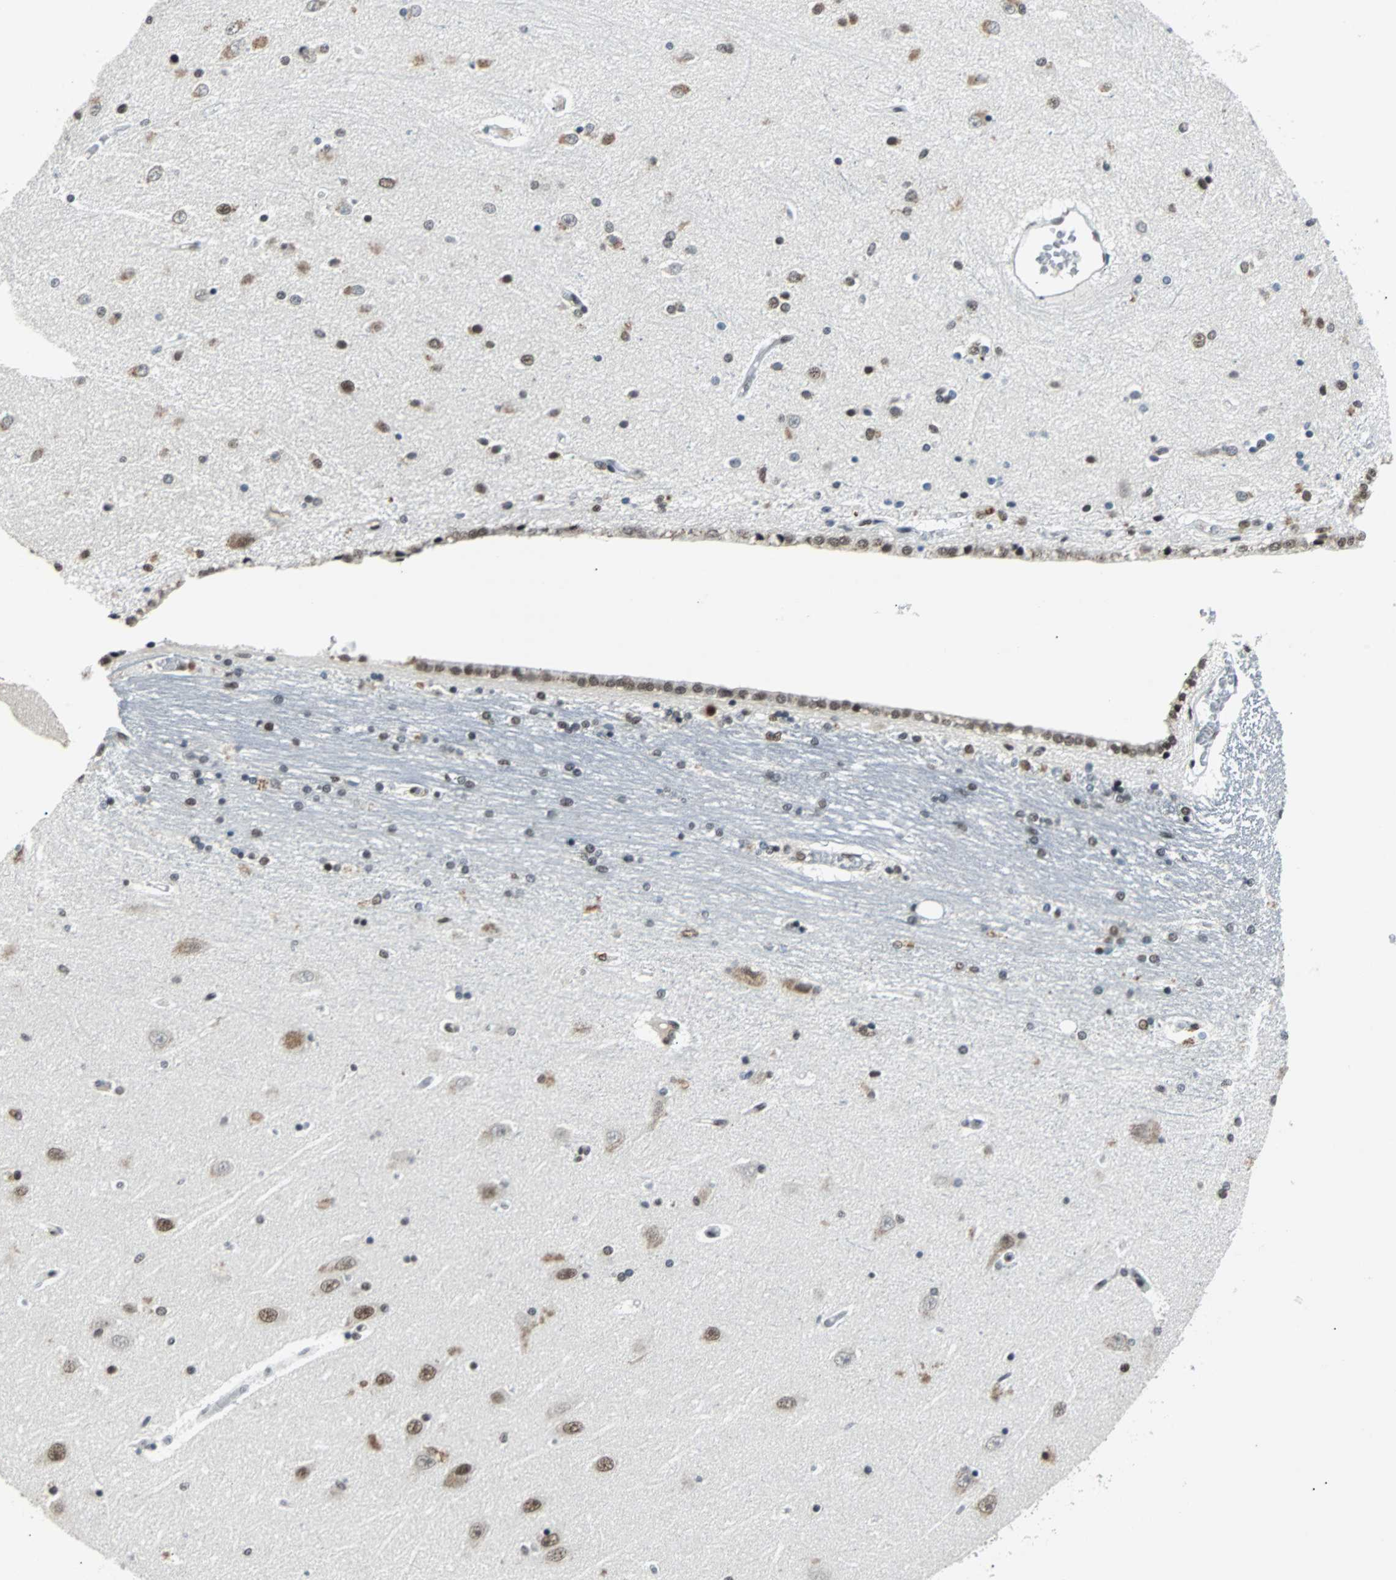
{"staining": {"intensity": "moderate", "quantity": "25%-75%", "location": "nuclear"}, "tissue": "hippocampus", "cell_type": "Glial cells", "image_type": "normal", "snomed": [{"axis": "morphology", "description": "Normal tissue, NOS"}, {"axis": "topography", "description": "Hippocampus"}], "caption": "Immunohistochemistry image of benign hippocampus stained for a protein (brown), which displays medium levels of moderate nuclear expression in approximately 25%-75% of glial cells.", "gene": "GATAD2A", "patient": {"sex": "female", "age": 54}}